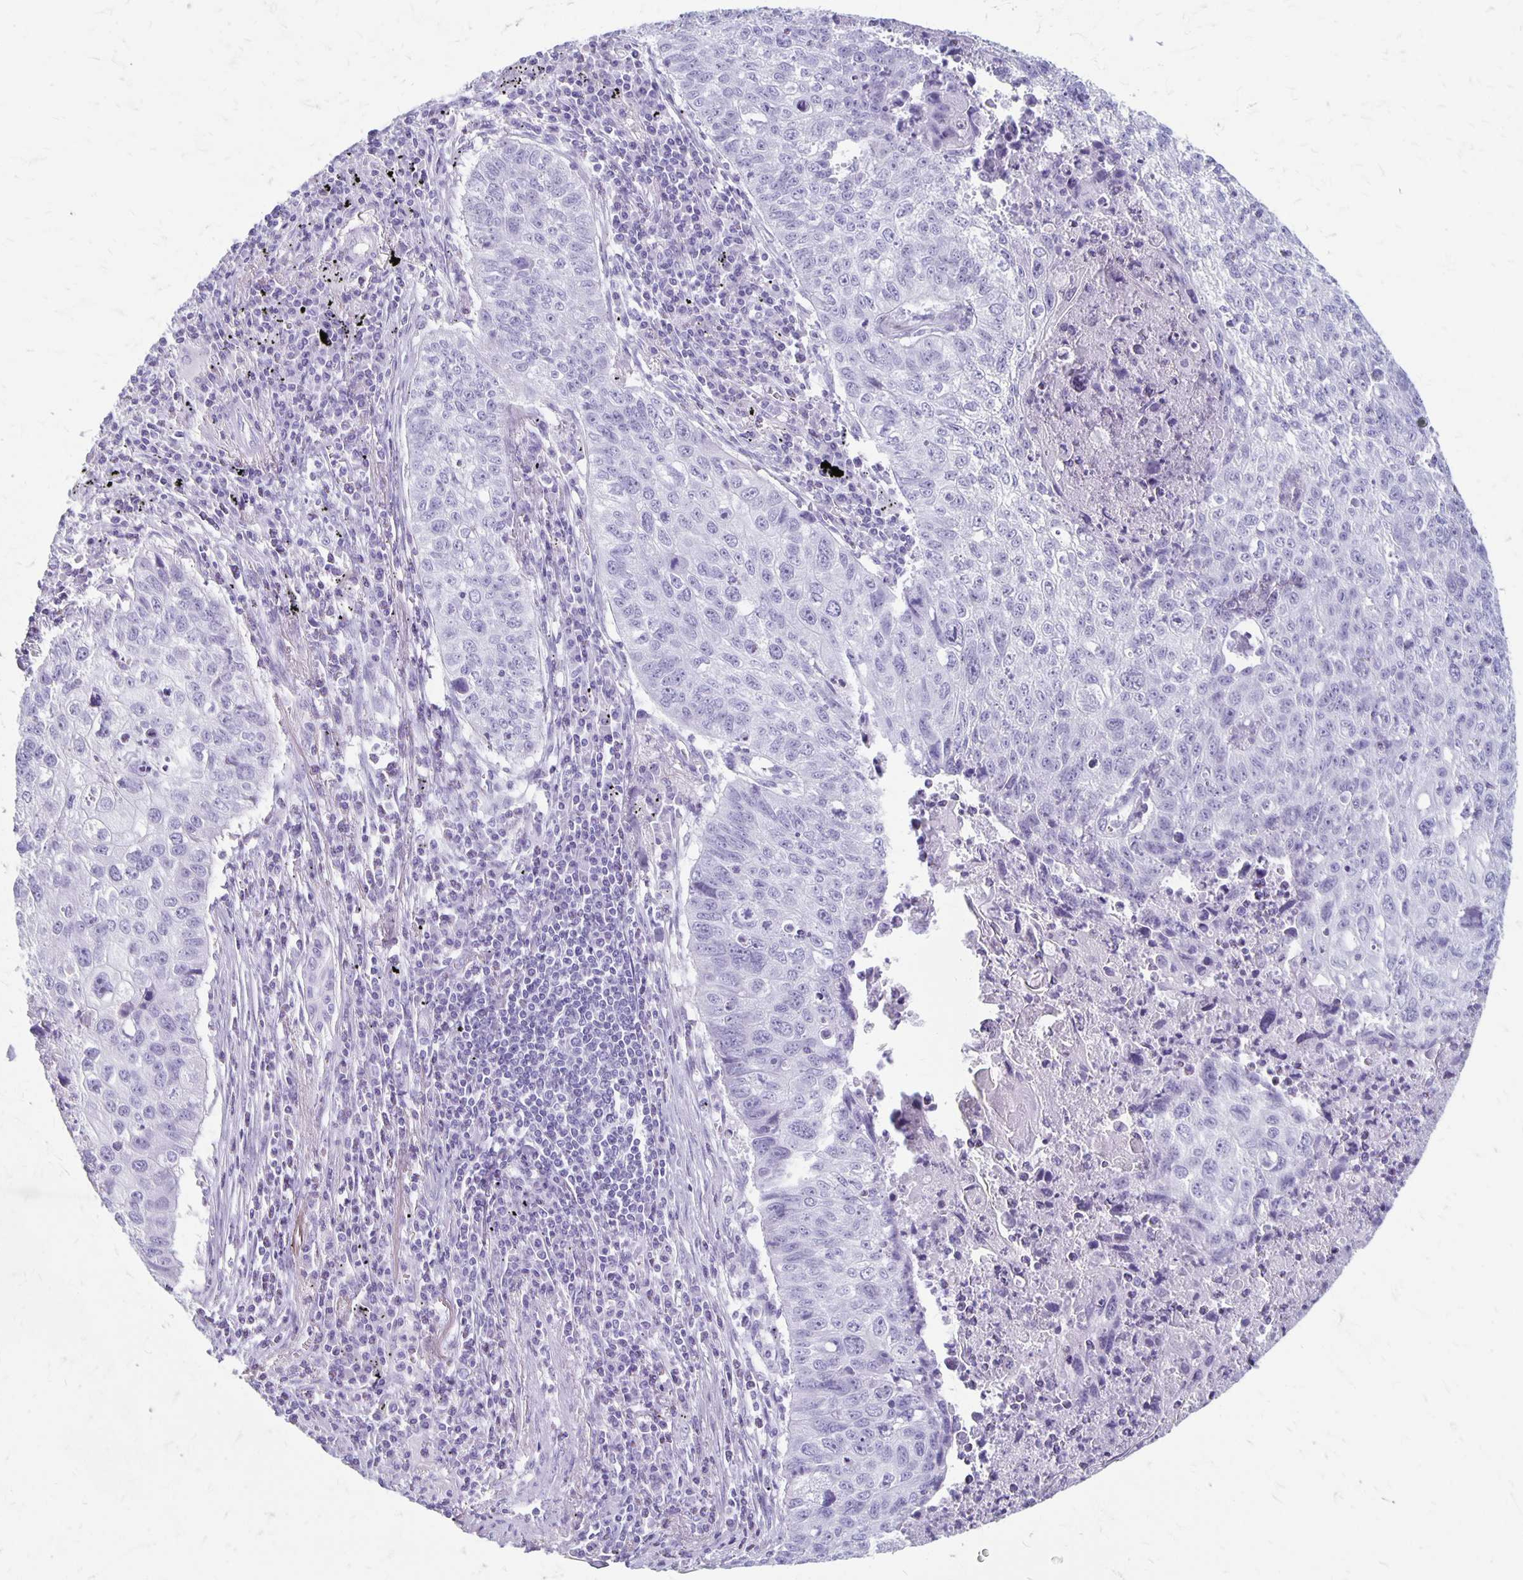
{"staining": {"intensity": "negative", "quantity": "none", "location": "none"}, "tissue": "lung cancer", "cell_type": "Tumor cells", "image_type": "cancer", "snomed": [{"axis": "morphology", "description": "Normal morphology"}, {"axis": "morphology", "description": "Aneuploidy"}, {"axis": "morphology", "description": "Squamous cell carcinoma, NOS"}, {"axis": "topography", "description": "Lymph node"}, {"axis": "topography", "description": "Lung"}], "caption": "Immunohistochemistry histopathology image of neoplastic tissue: lung cancer (squamous cell carcinoma) stained with DAB (3,3'-diaminobenzidine) exhibits no significant protein positivity in tumor cells.", "gene": "MAGEC2", "patient": {"sex": "female", "age": 76}}